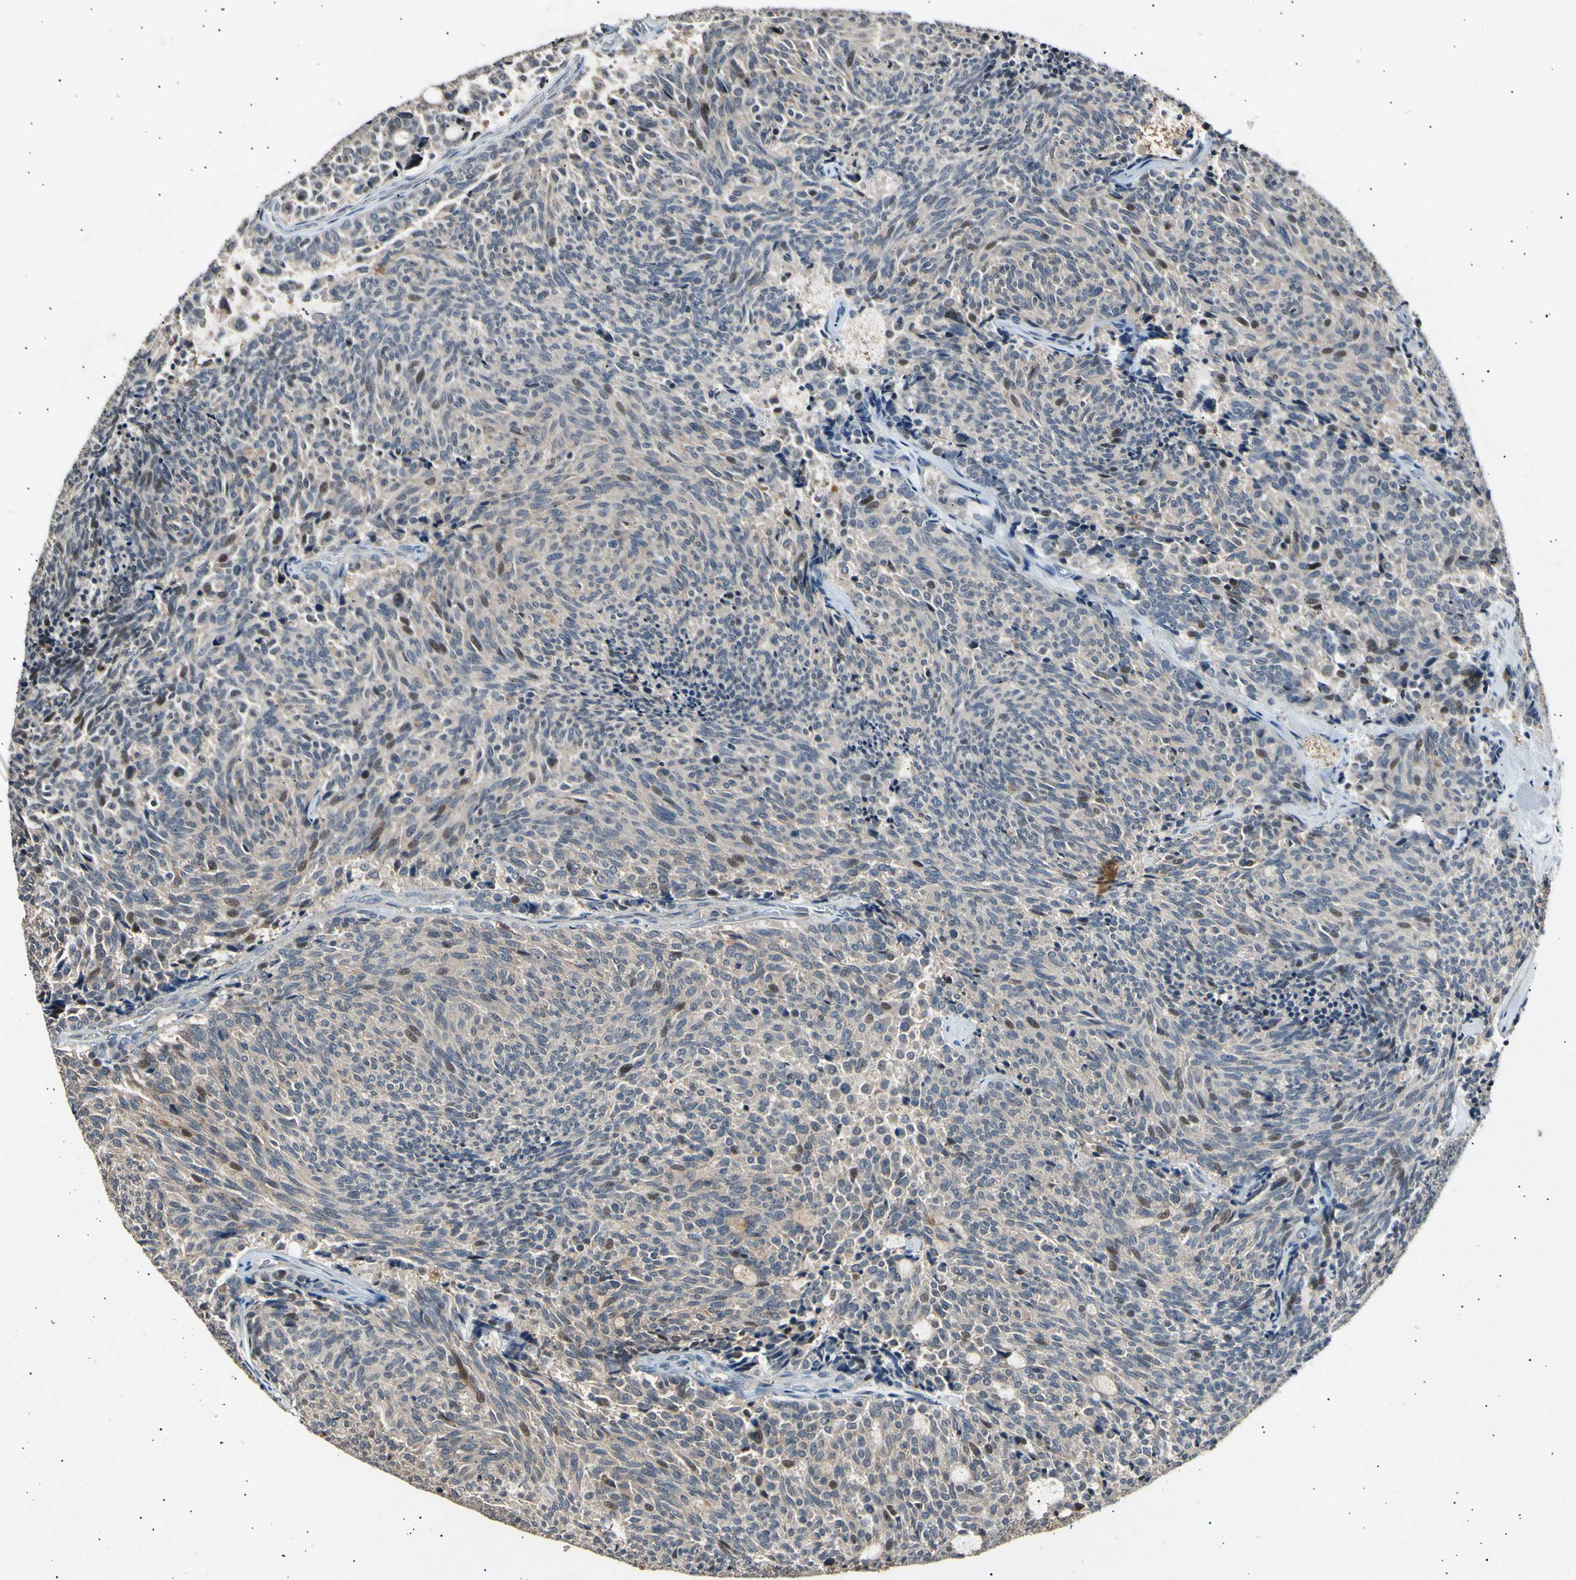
{"staining": {"intensity": "weak", "quantity": "<25%", "location": "cytoplasmic/membranous,nuclear"}, "tissue": "carcinoid", "cell_type": "Tumor cells", "image_type": "cancer", "snomed": [{"axis": "morphology", "description": "Carcinoid, malignant, NOS"}, {"axis": "topography", "description": "Pancreas"}], "caption": "A high-resolution image shows IHC staining of malignant carcinoid, which displays no significant staining in tumor cells.", "gene": "ADCY3", "patient": {"sex": "female", "age": 54}}